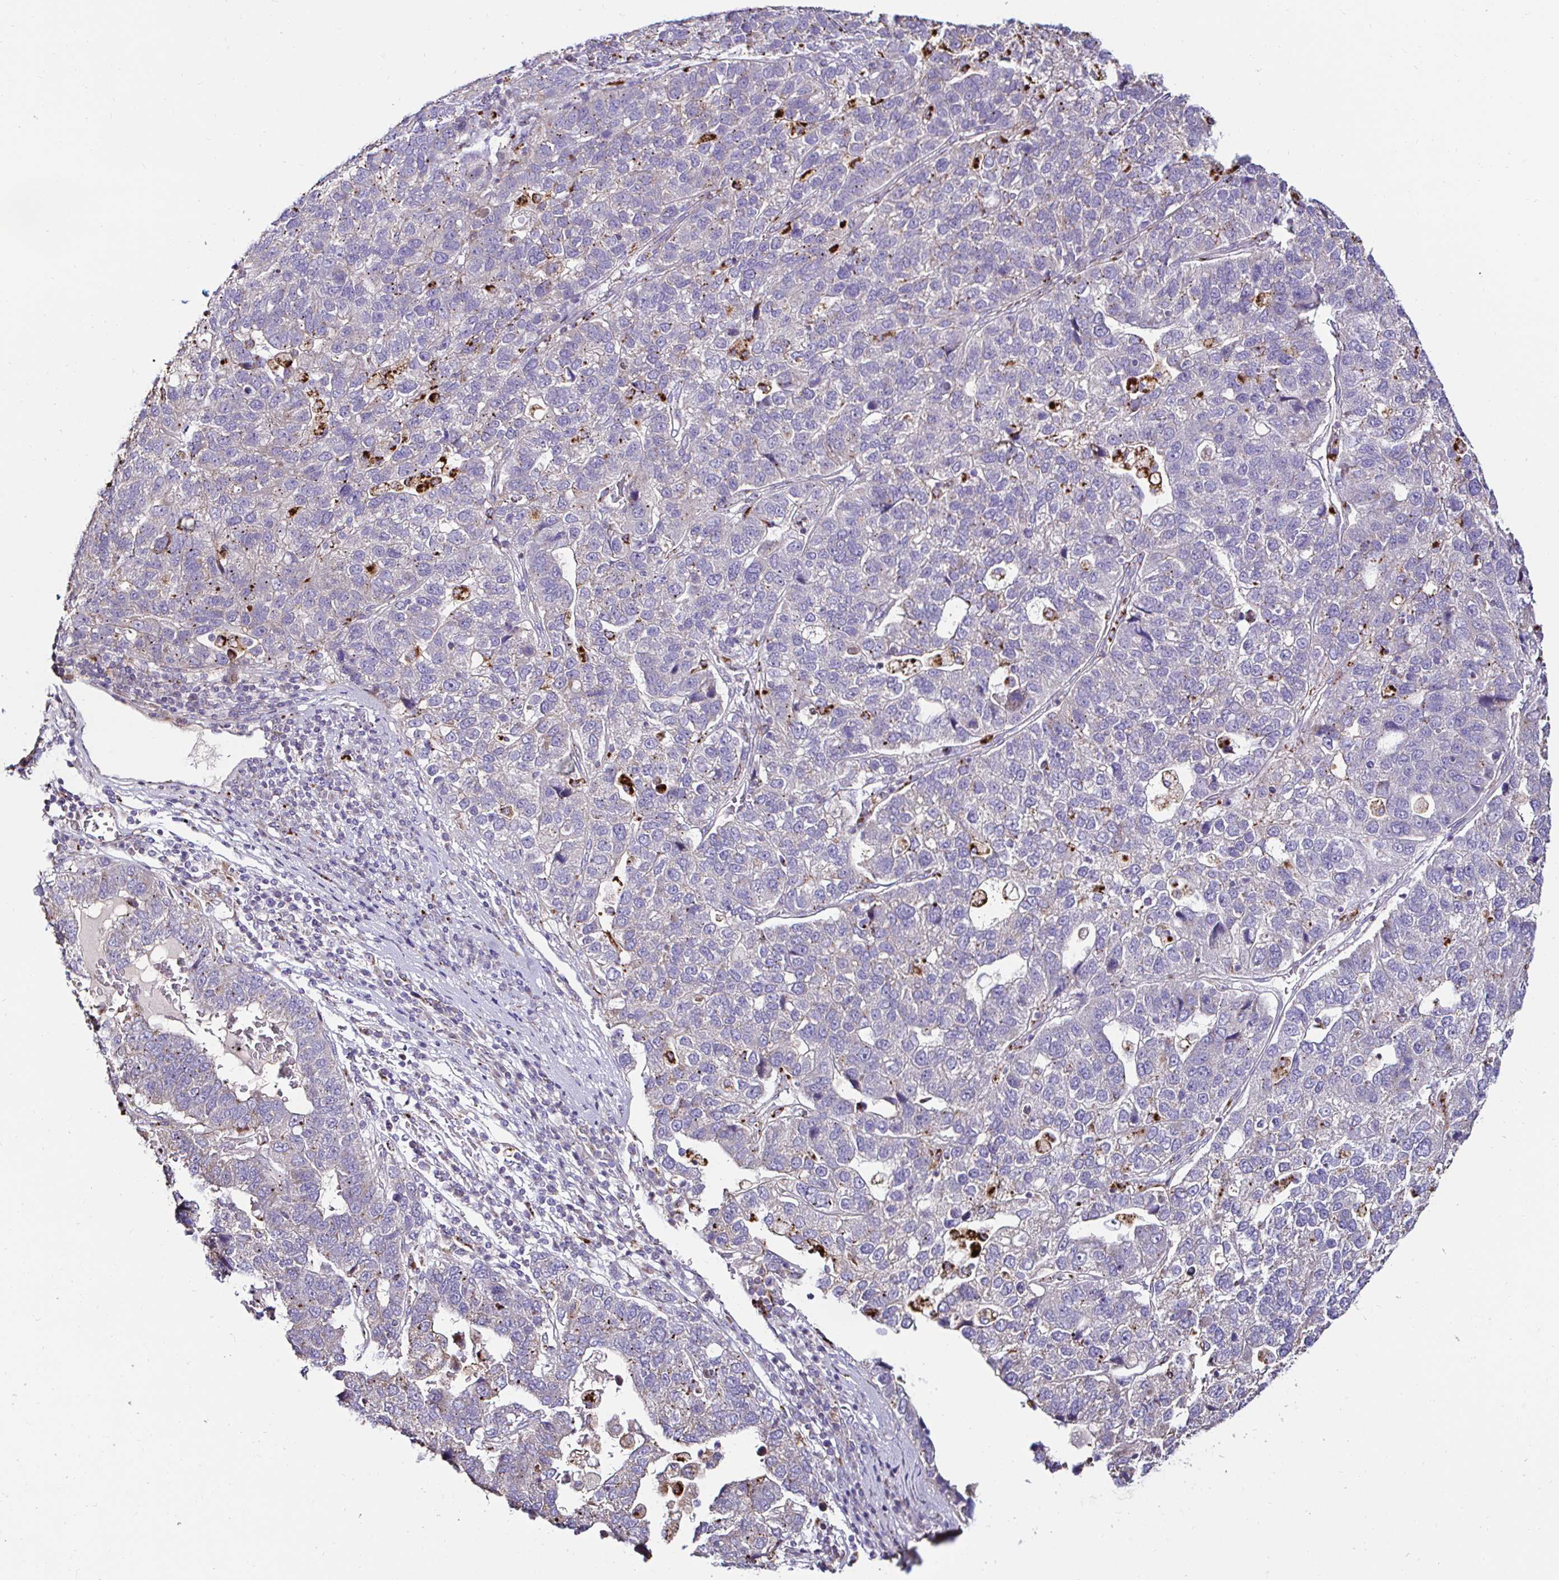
{"staining": {"intensity": "negative", "quantity": "none", "location": "none"}, "tissue": "pancreatic cancer", "cell_type": "Tumor cells", "image_type": "cancer", "snomed": [{"axis": "morphology", "description": "Adenocarcinoma, NOS"}, {"axis": "topography", "description": "Pancreas"}], "caption": "High power microscopy histopathology image of an immunohistochemistry image of pancreatic cancer, revealing no significant expression in tumor cells.", "gene": "GALNS", "patient": {"sex": "female", "age": 61}}